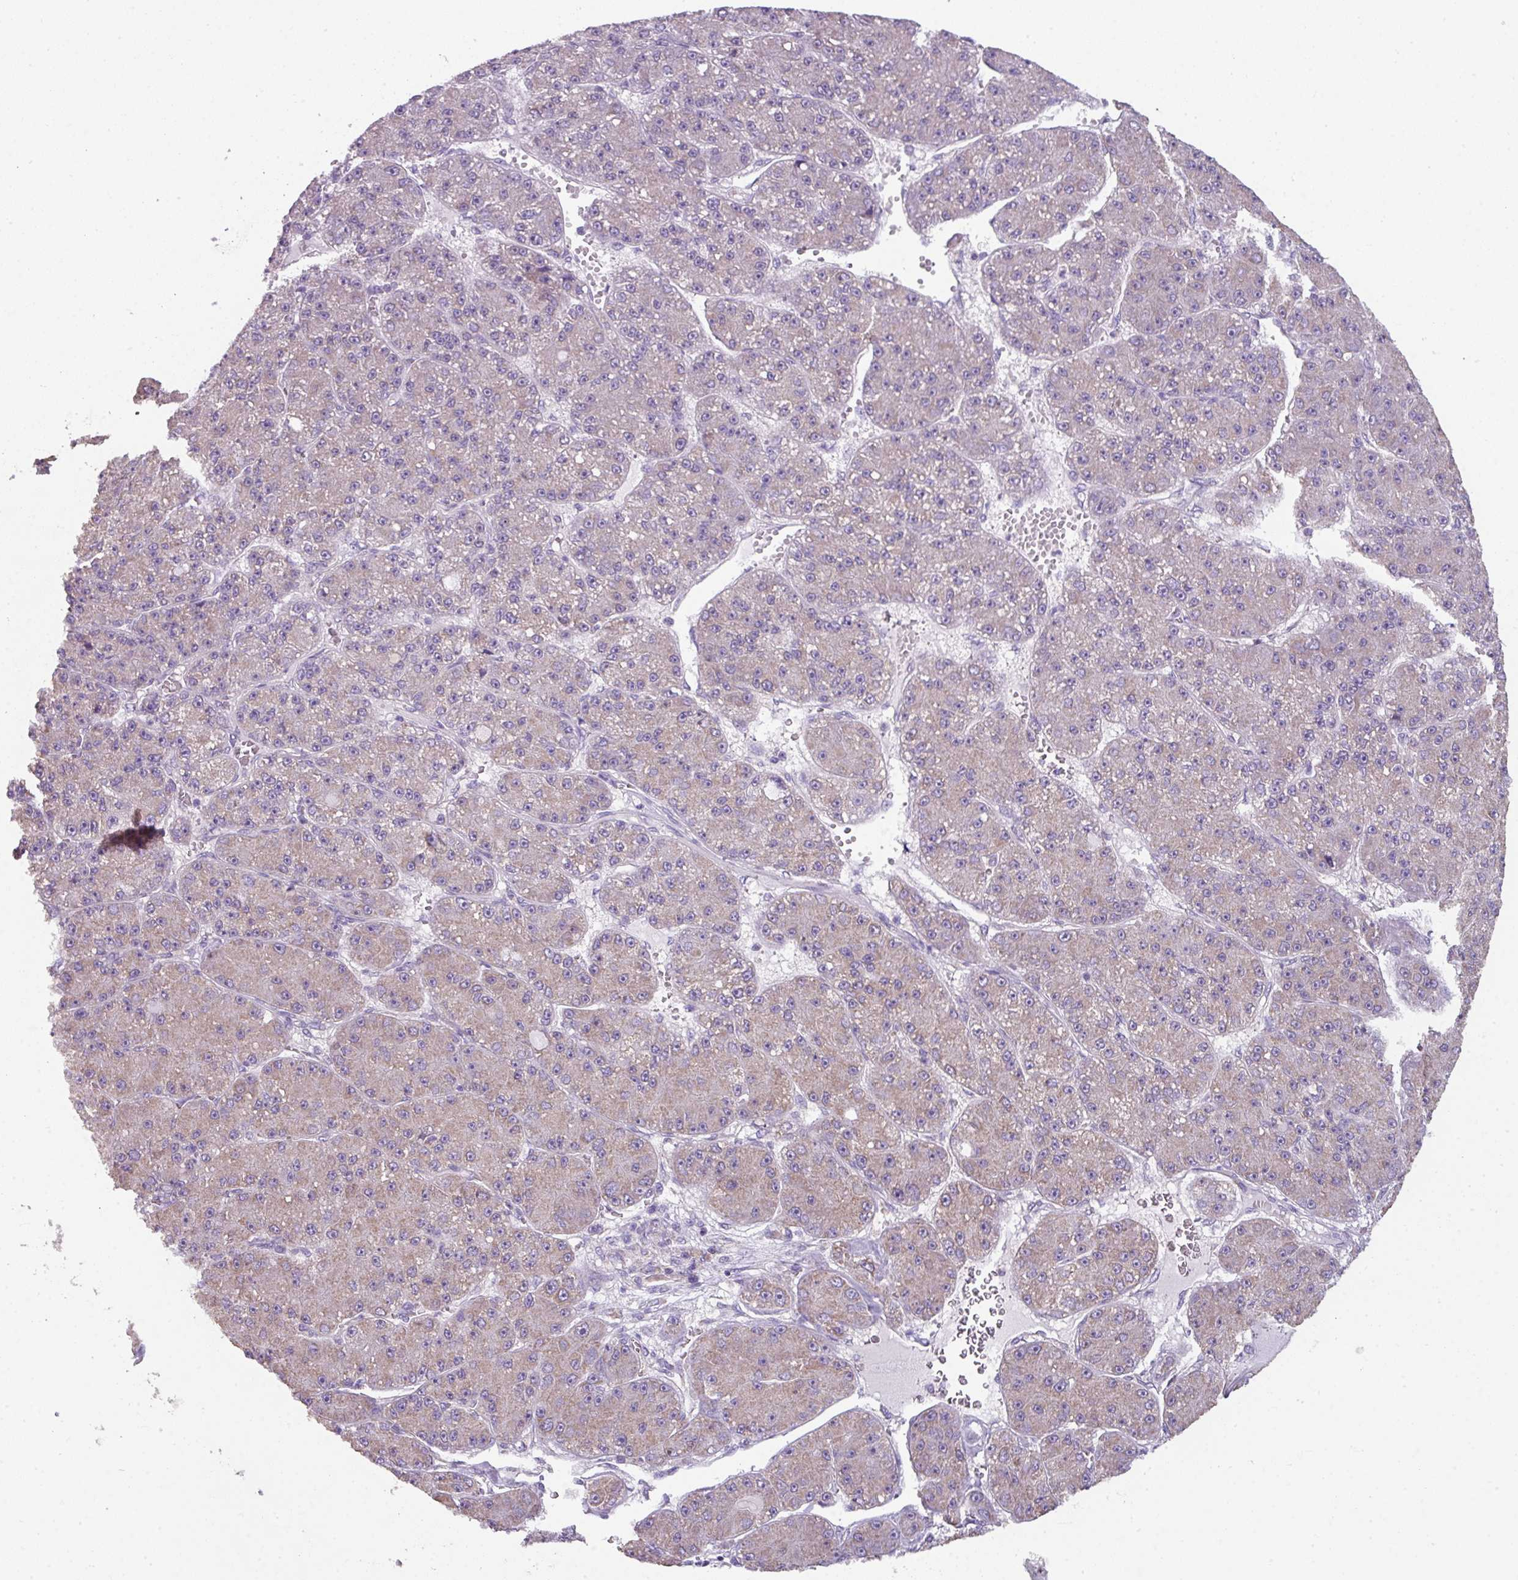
{"staining": {"intensity": "weak", "quantity": "25%-75%", "location": "cytoplasmic/membranous"}, "tissue": "liver cancer", "cell_type": "Tumor cells", "image_type": "cancer", "snomed": [{"axis": "morphology", "description": "Carcinoma, Hepatocellular, NOS"}, {"axis": "topography", "description": "Liver"}], "caption": "A histopathology image of human hepatocellular carcinoma (liver) stained for a protein exhibits weak cytoplasmic/membranous brown staining in tumor cells. (DAB IHC with brightfield microscopy, high magnification).", "gene": "PALS2", "patient": {"sex": "male", "age": 67}}